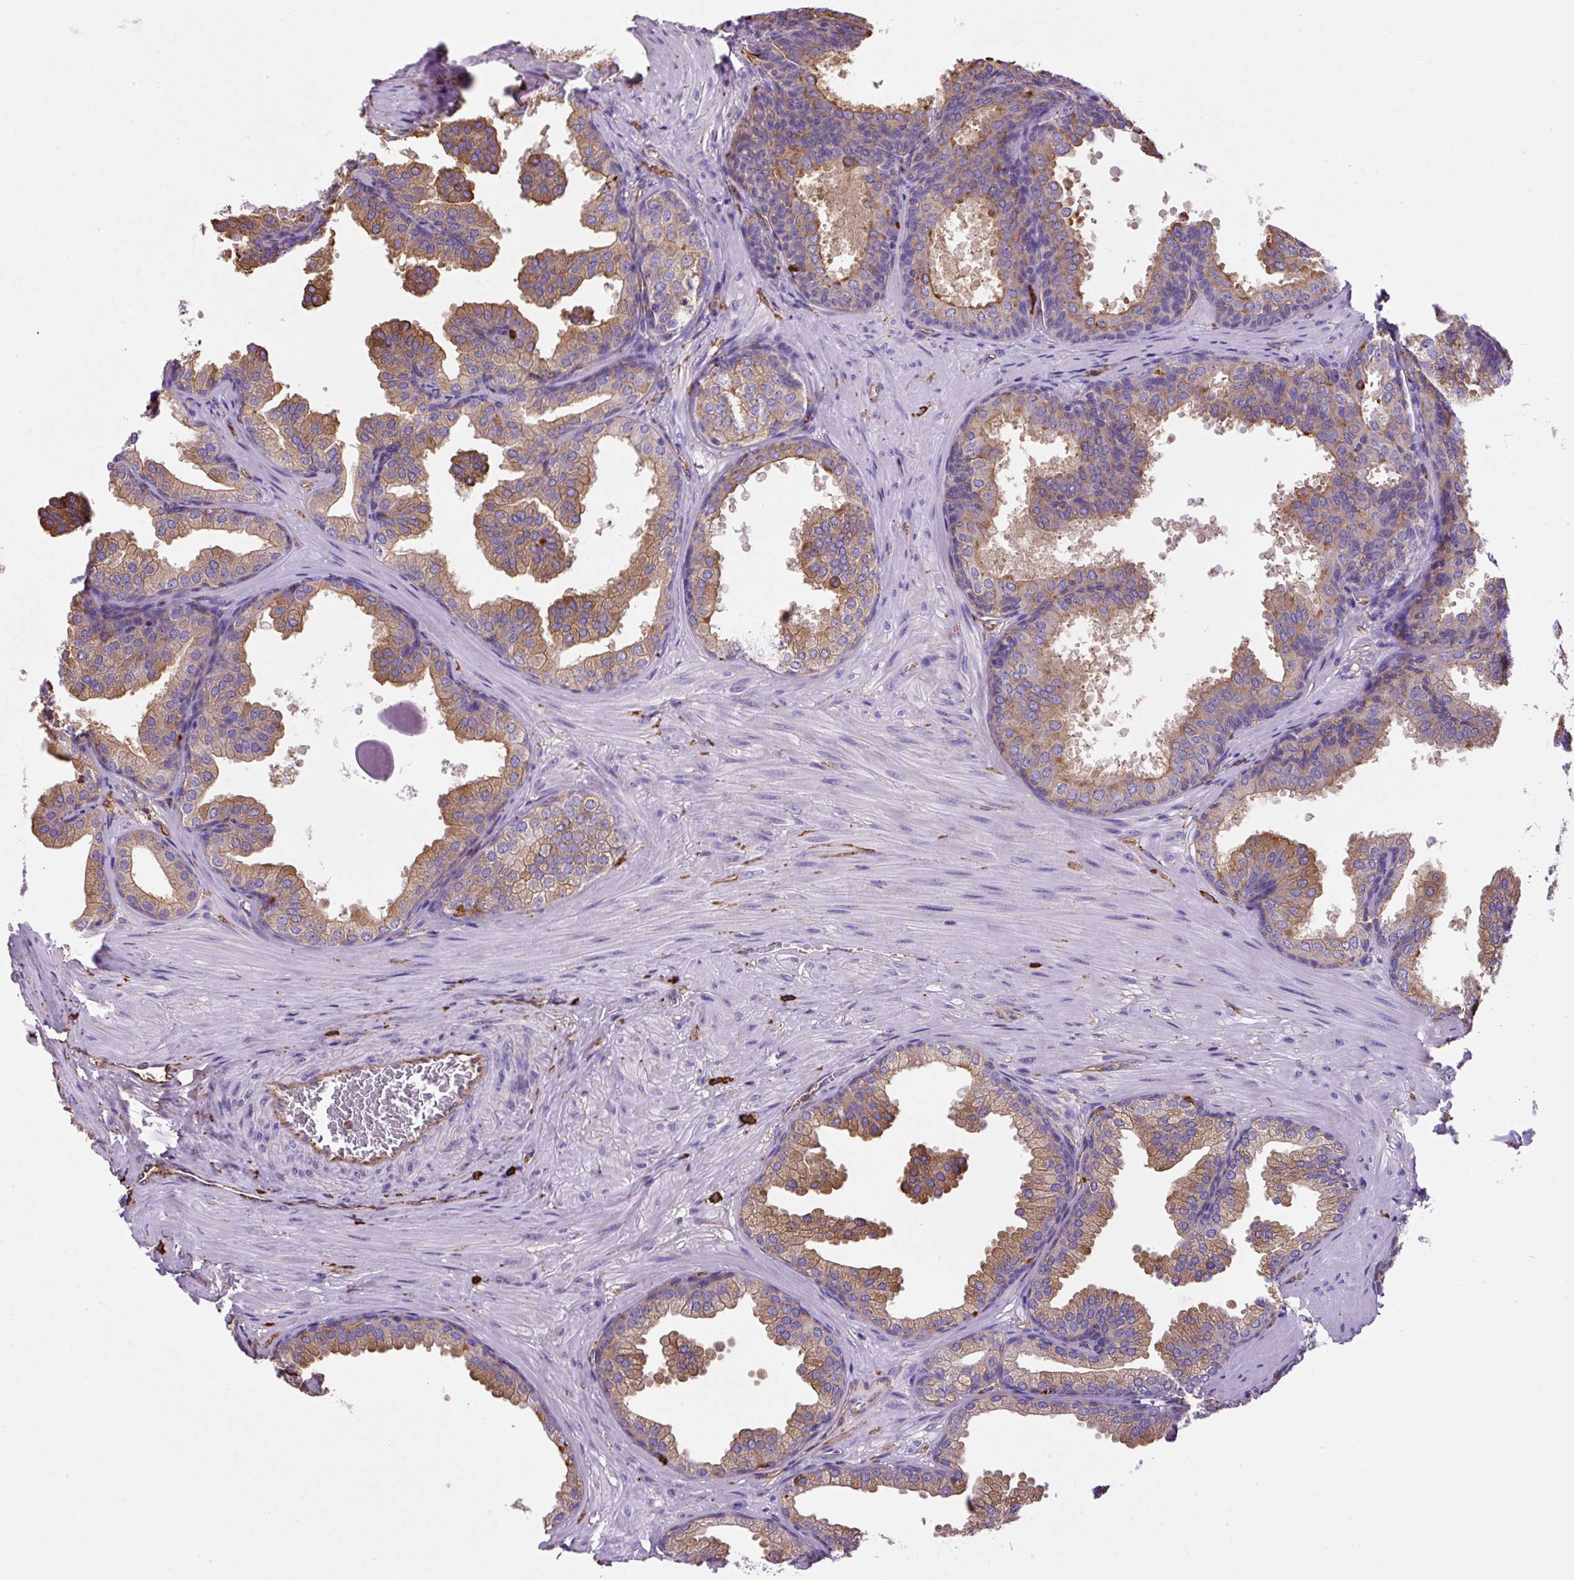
{"staining": {"intensity": "moderate", "quantity": ">75%", "location": "cytoplasmic/membranous"}, "tissue": "prostate", "cell_type": "Glandular cells", "image_type": "normal", "snomed": [{"axis": "morphology", "description": "Normal tissue, NOS"}, {"axis": "topography", "description": "Prostate"}], "caption": "Prostate stained with a brown dye reveals moderate cytoplasmic/membranous positive staining in about >75% of glandular cells.", "gene": "MAGEB5", "patient": {"sex": "male", "age": 37}}